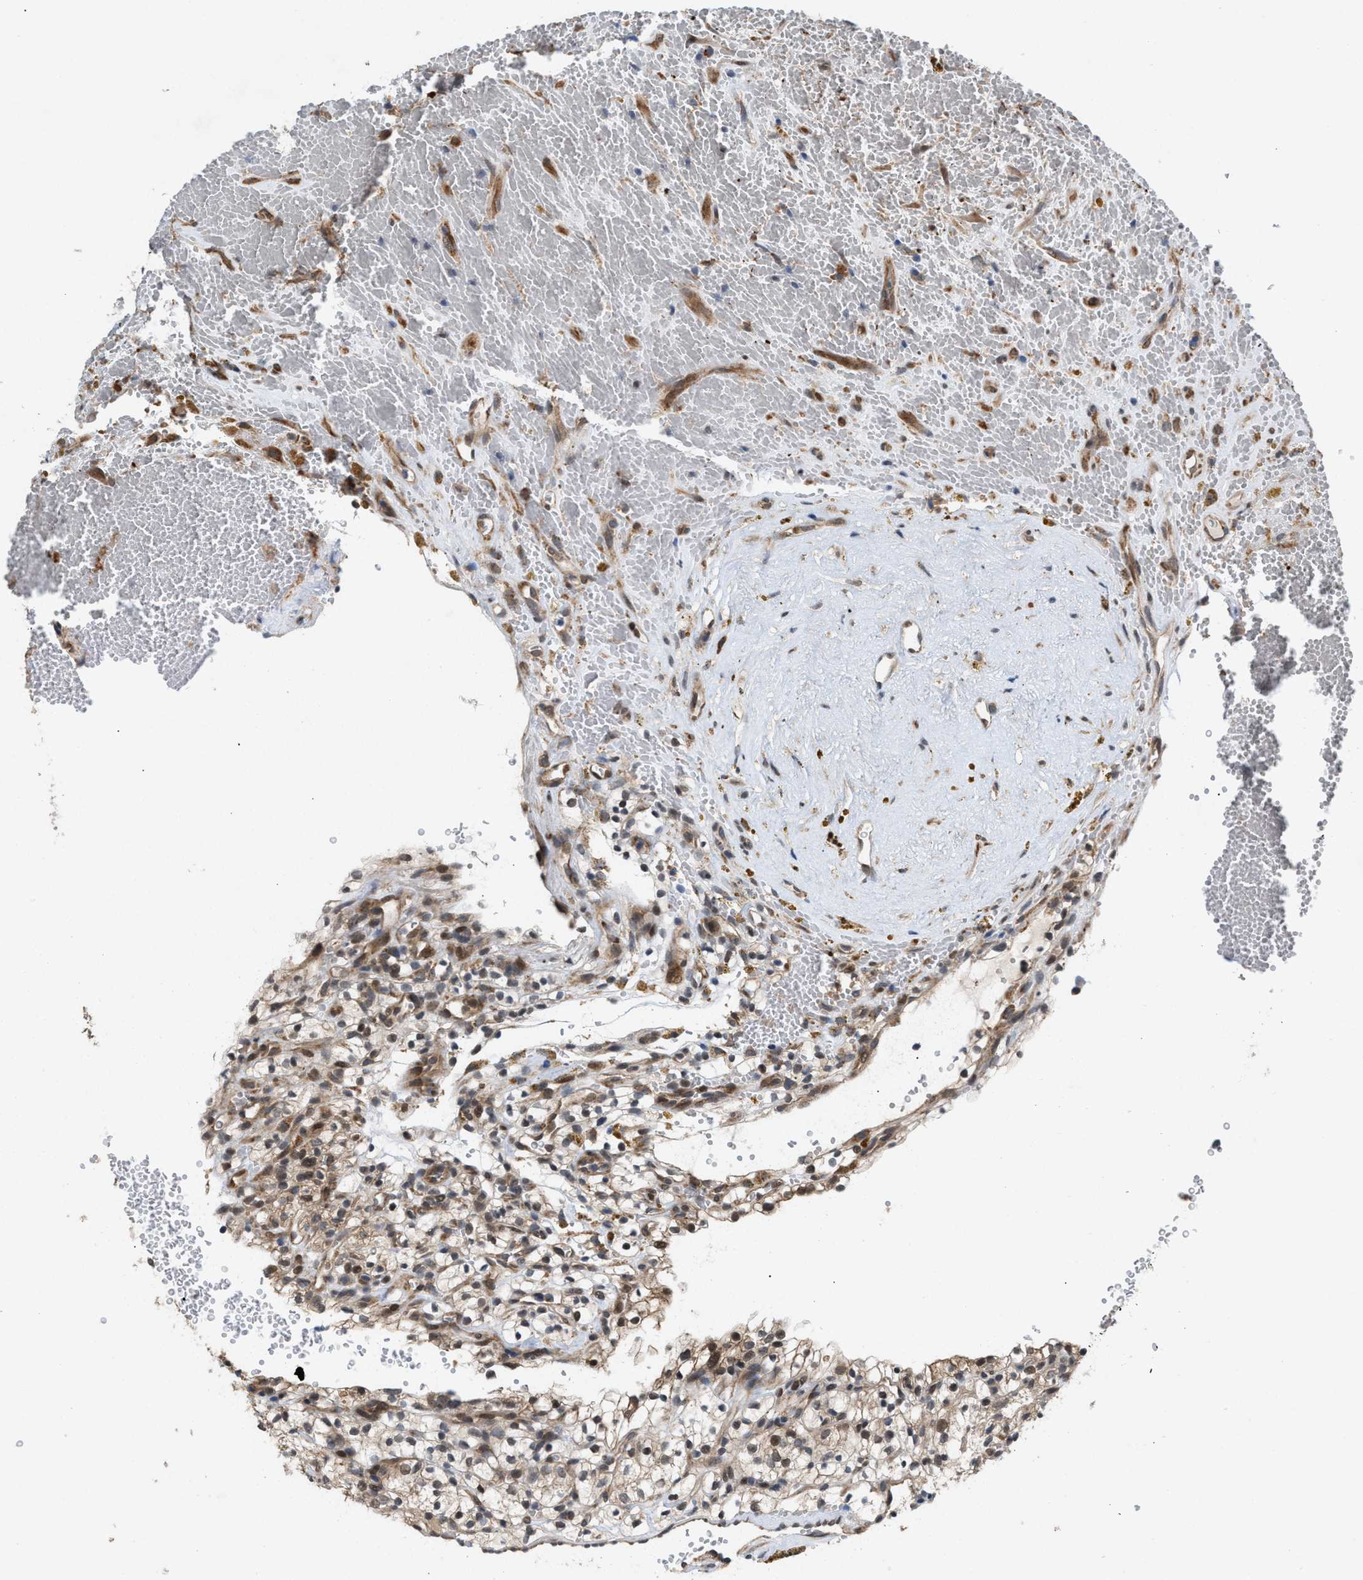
{"staining": {"intensity": "weak", "quantity": ">75%", "location": "cytoplasmic/membranous"}, "tissue": "renal cancer", "cell_type": "Tumor cells", "image_type": "cancer", "snomed": [{"axis": "morphology", "description": "Adenocarcinoma, NOS"}, {"axis": "topography", "description": "Kidney"}], "caption": "A histopathology image showing weak cytoplasmic/membranous staining in about >75% of tumor cells in adenocarcinoma (renal), as visualized by brown immunohistochemical staining.", "gene": "MFSD6", "patient": {"sex": "female", "age": 57}}